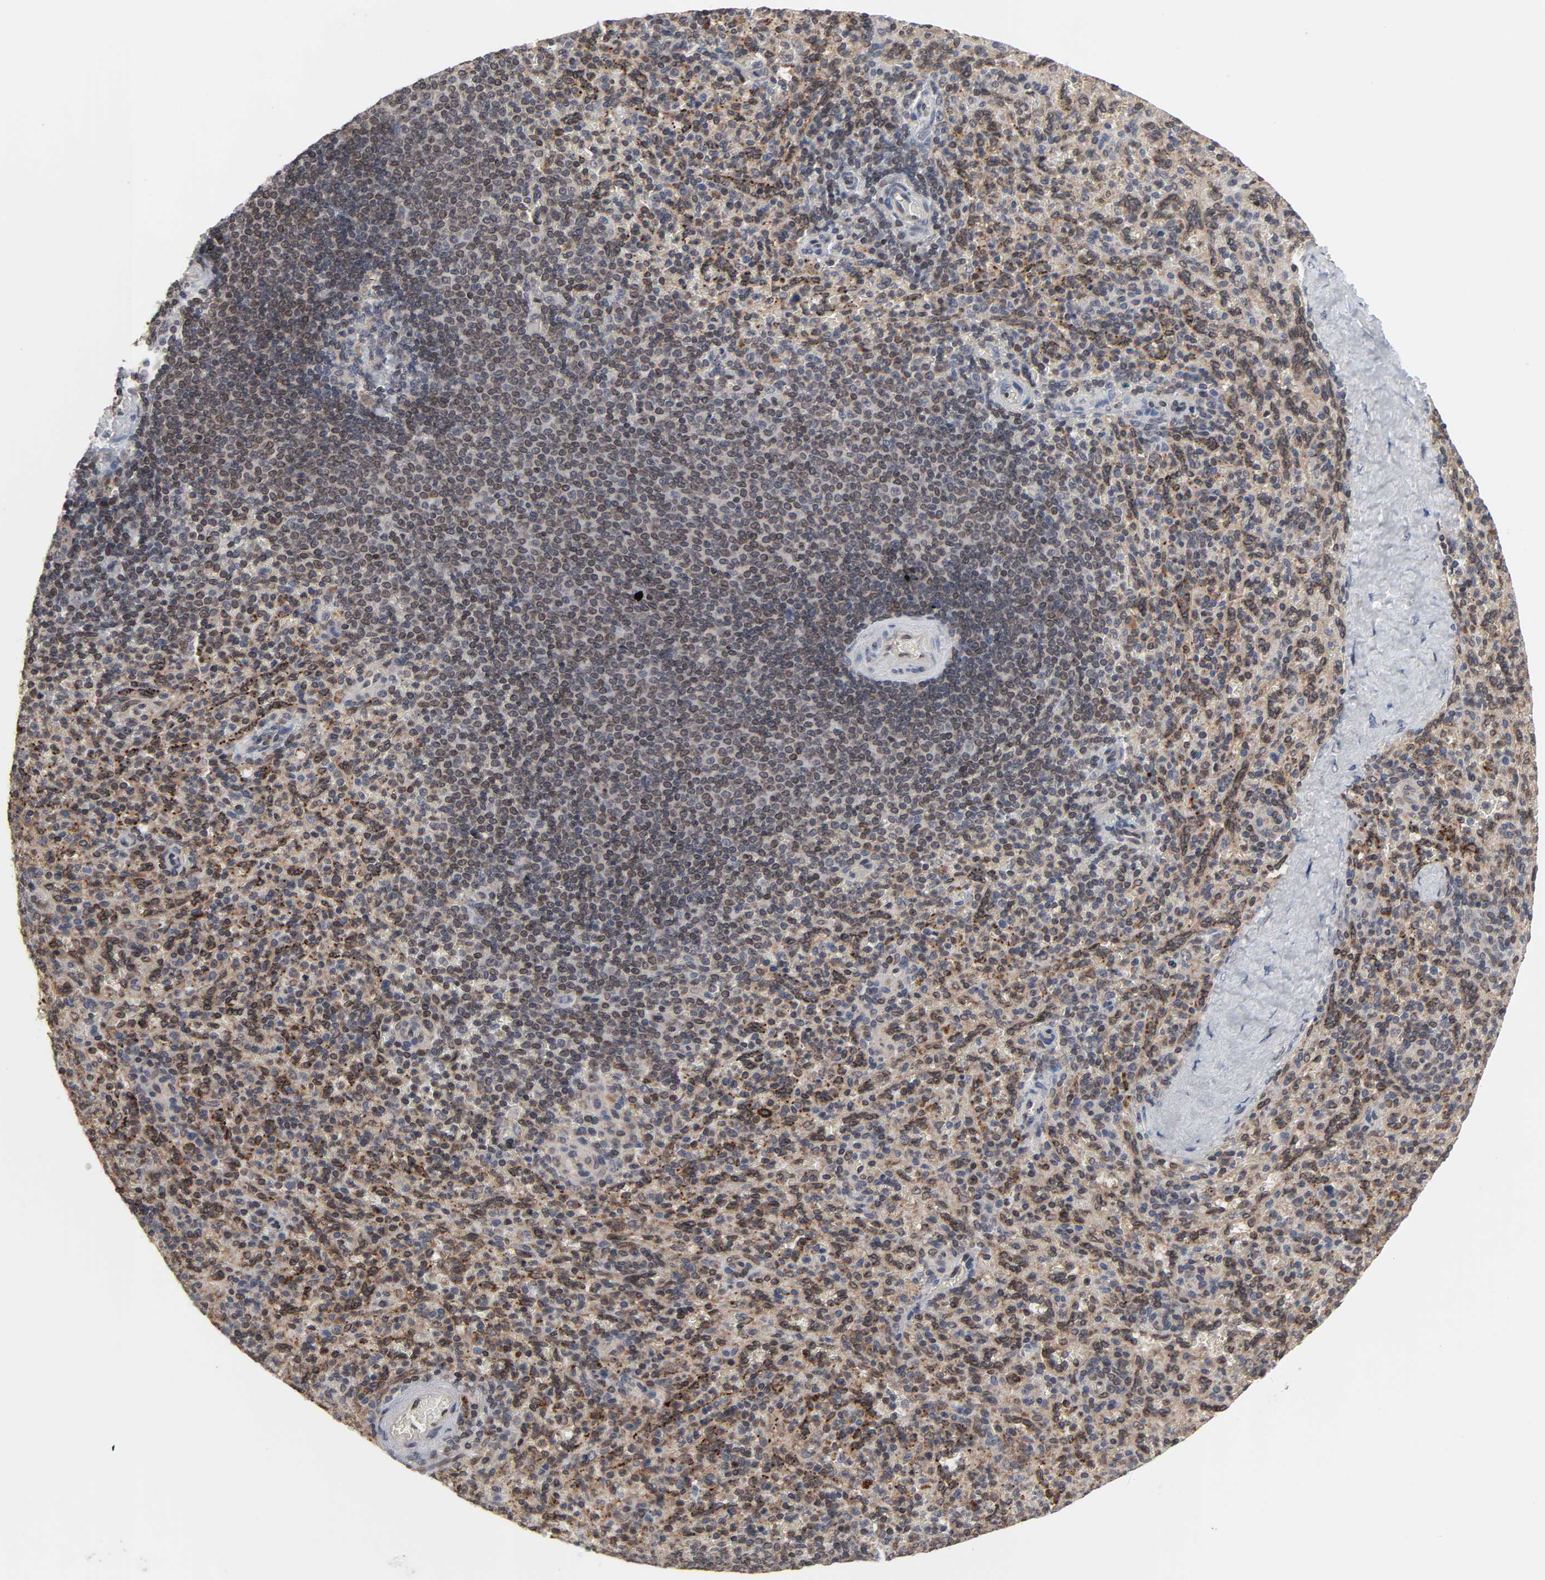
{"staining": {"intensity": "moderate", "quantity": "<25%", "location": "nuclear"}, "tissue": "spleen", "cell_type": "Cells in red pulp", "image_type": "normal", "snomed": [{"axis": "morphology", "description": "Normal tissue, NOS"}, {"axis": "topography", "description": "Spleen"}], "caption": "Moderate nuclear positivity is seen in approximately <25% of cells in red pulp in normal spleen.", "gene": "CCDC175", "patient": {"sex": "male", "age": 36}}